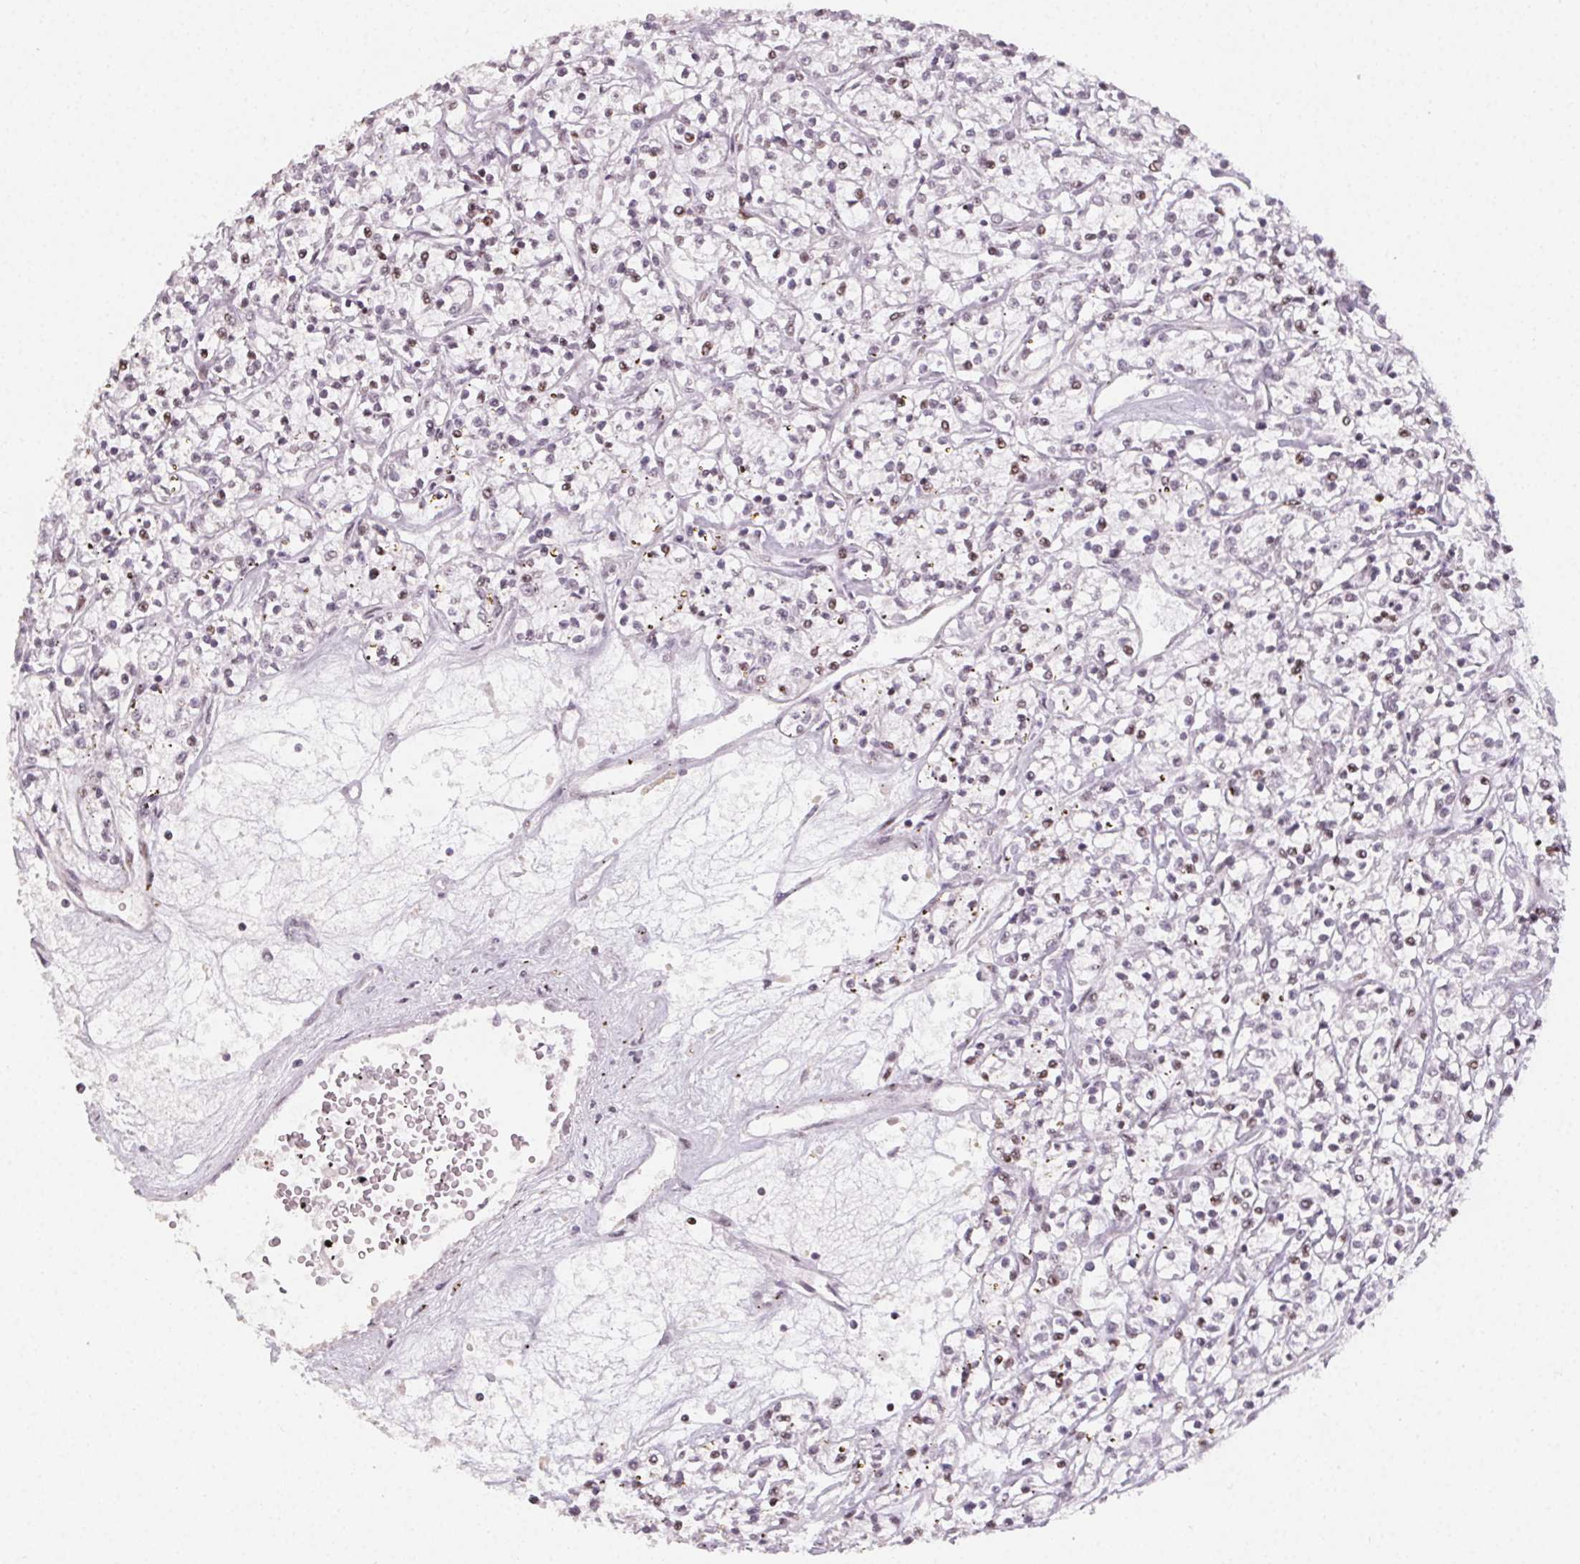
{"staining": {"intensity": "negative", "quantity": "none", "location": "none"}, "tissue": "renal cancer", "cell_type": "Tumor cells", "image_type": "cancer", "snomed": [{"axis": "morphology", "description": "Adenocarcinoma, NOS"}, {"axis": "topography", "description": "Kidney"}], "caption": "Immunohistochemistry of human renal adenocarcinoma displays no positivity in tumor cells.", "gene": "KMT2A", "patient": {"sex": "female", "age": 59}}